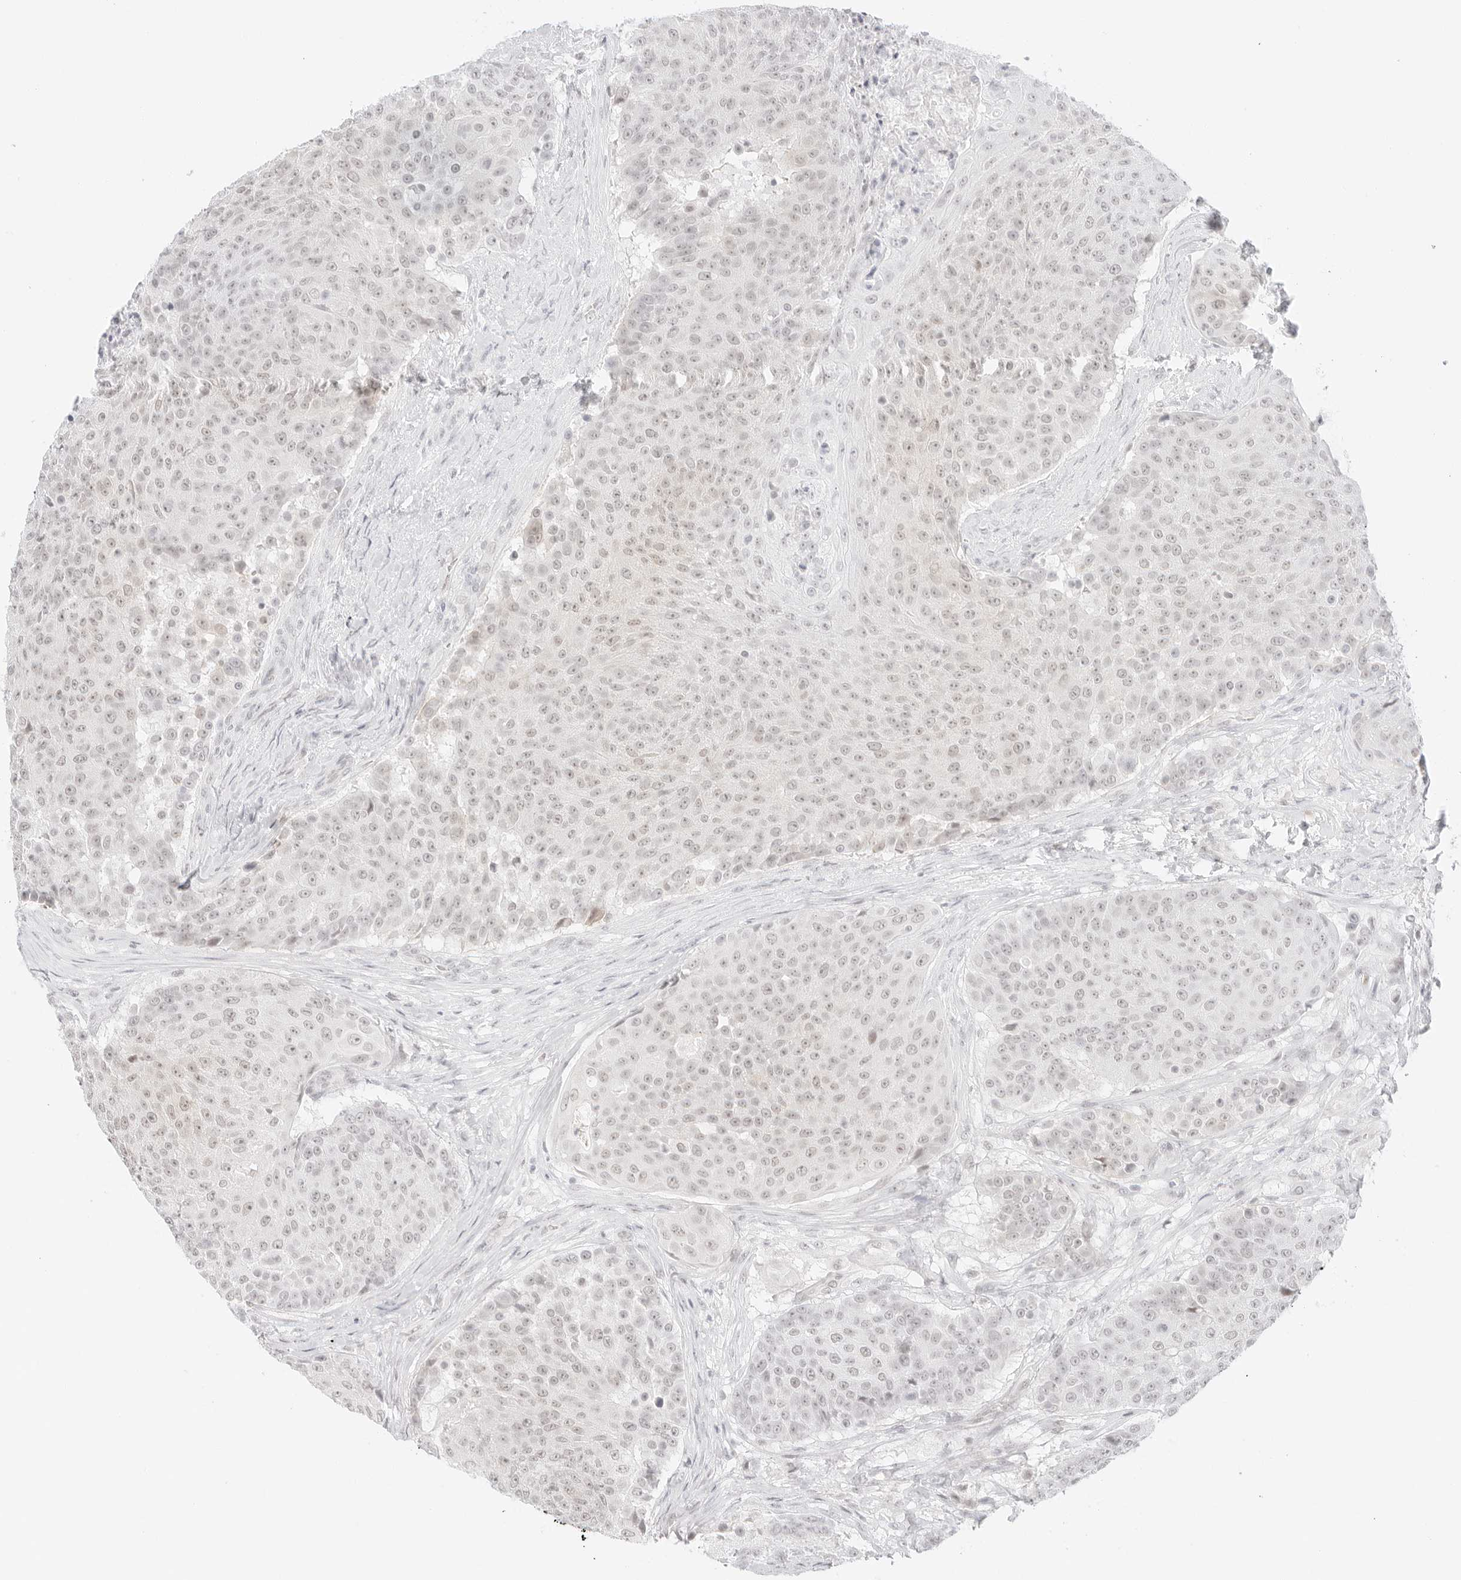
{"staining": {"intensity": "negative", "quantity": "none", "location": "none"}, "tissue": "urothelial cancer", "cell_type": "Tumor cells", "image_type": "cancer", "snomed": [{"axis": "morphology", "description": "Urothelial carcinoma, High grade"}, {"axis": "topography", "description": "Urinary bladder"}], "caption": "Human urothelial cancer stained for a protein using IHC demonstrates no staining in tumor cells.", "gene": "ITGA6", "patient": {"sex": "female", "age": 63}}